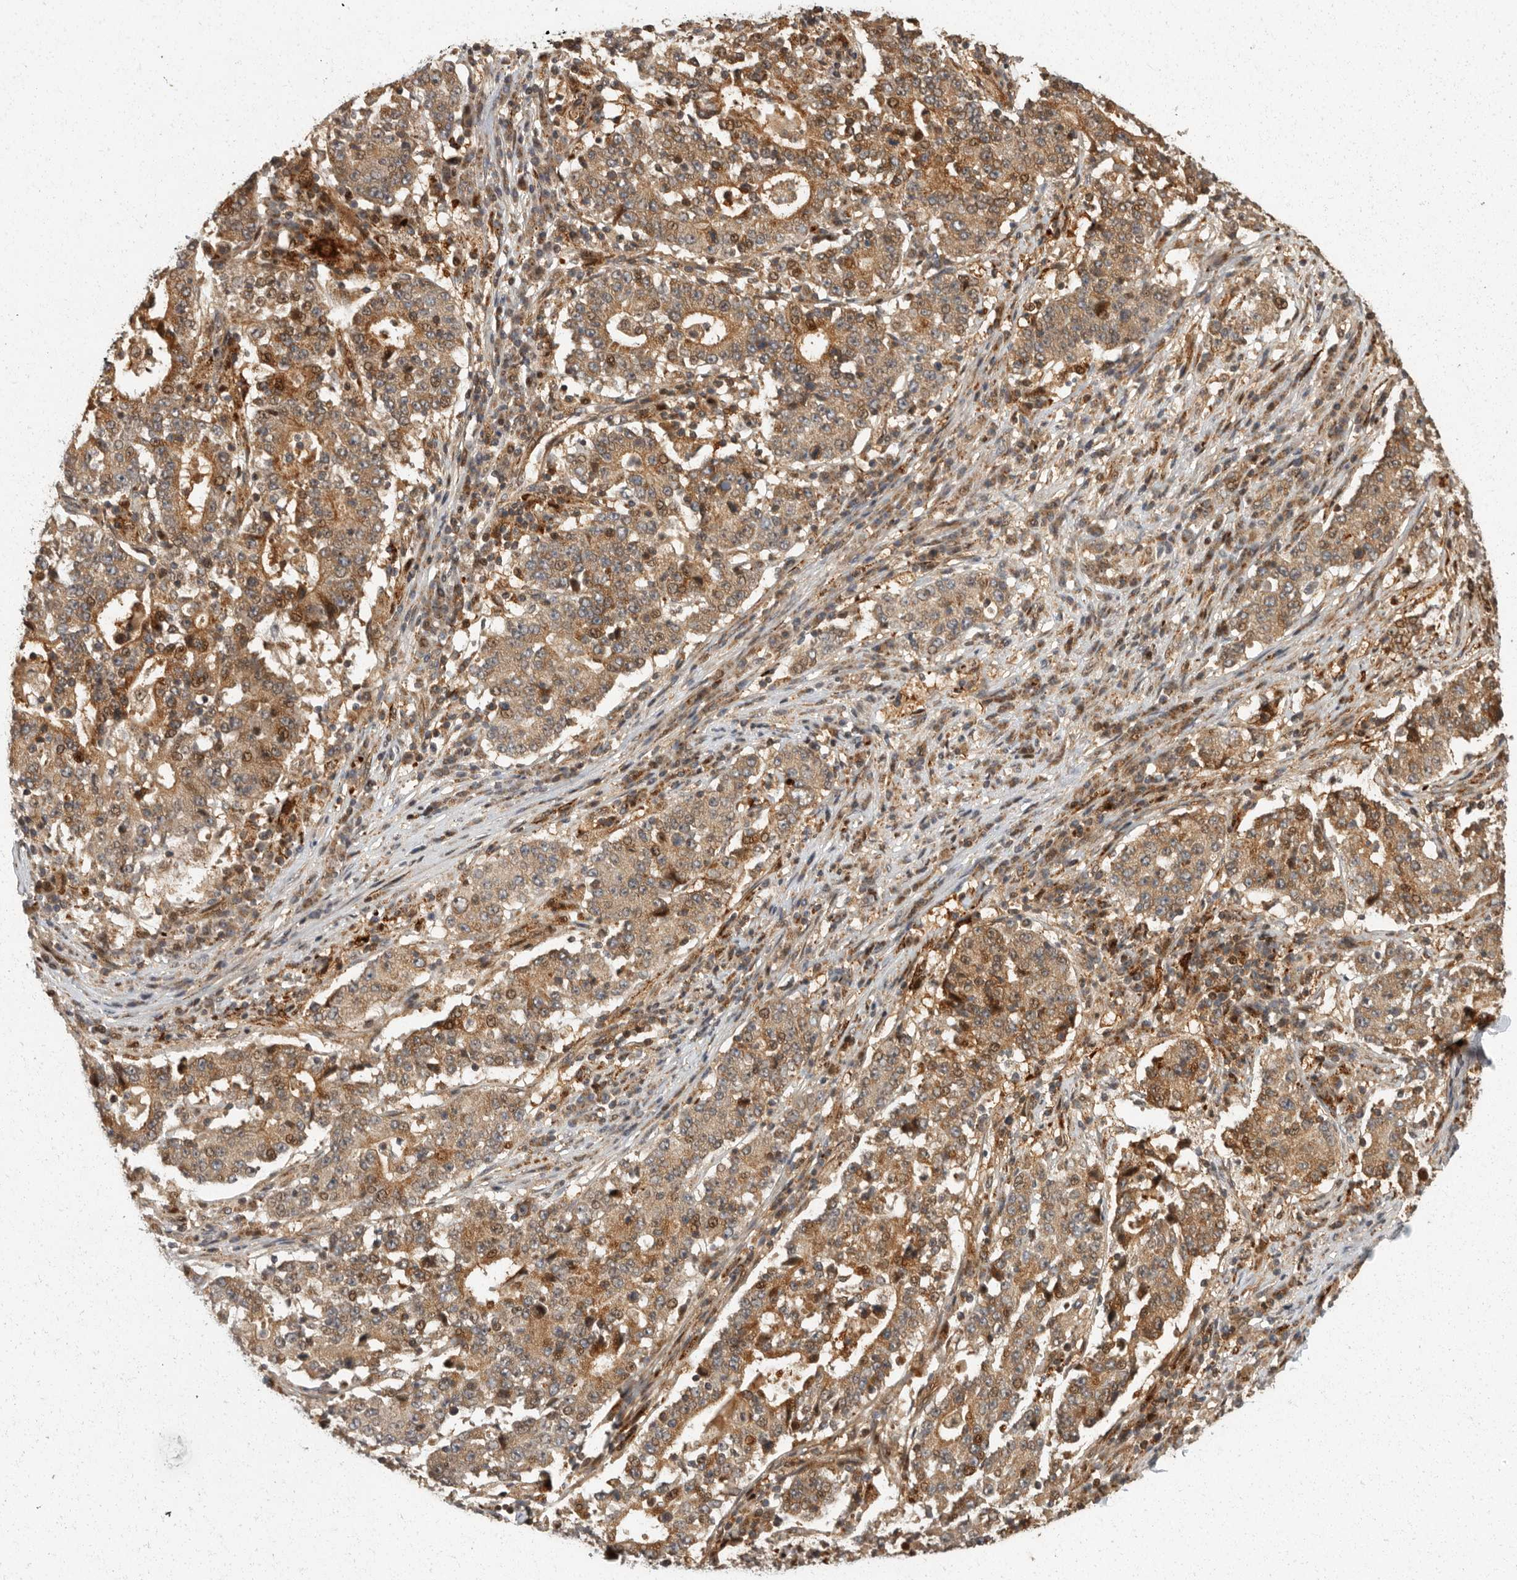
{"staining": {"intensity": "moderate", "quantity": ">75%", "location": "cytoplasmic/membranous,nuclear"}, "tissue": "stomach cancer", "cell_type": "Tumor cells", "image_type": "cancer", "snomed": [{"axis": "morphology", "description": "Adenocarcinoma, NOS"}, {"axis": "topography", "description": "Stomach"}], "caption": "IHC micrograph of stomach cancer (adenocarcinoma) stained for a protein (brown), which shows medium levels of moderate cytoplasmic/membranous and nuclear staining in about >75% of tumor cells.", "gene": "SWT1", "patient": {"sex": "male", "age": 59}}